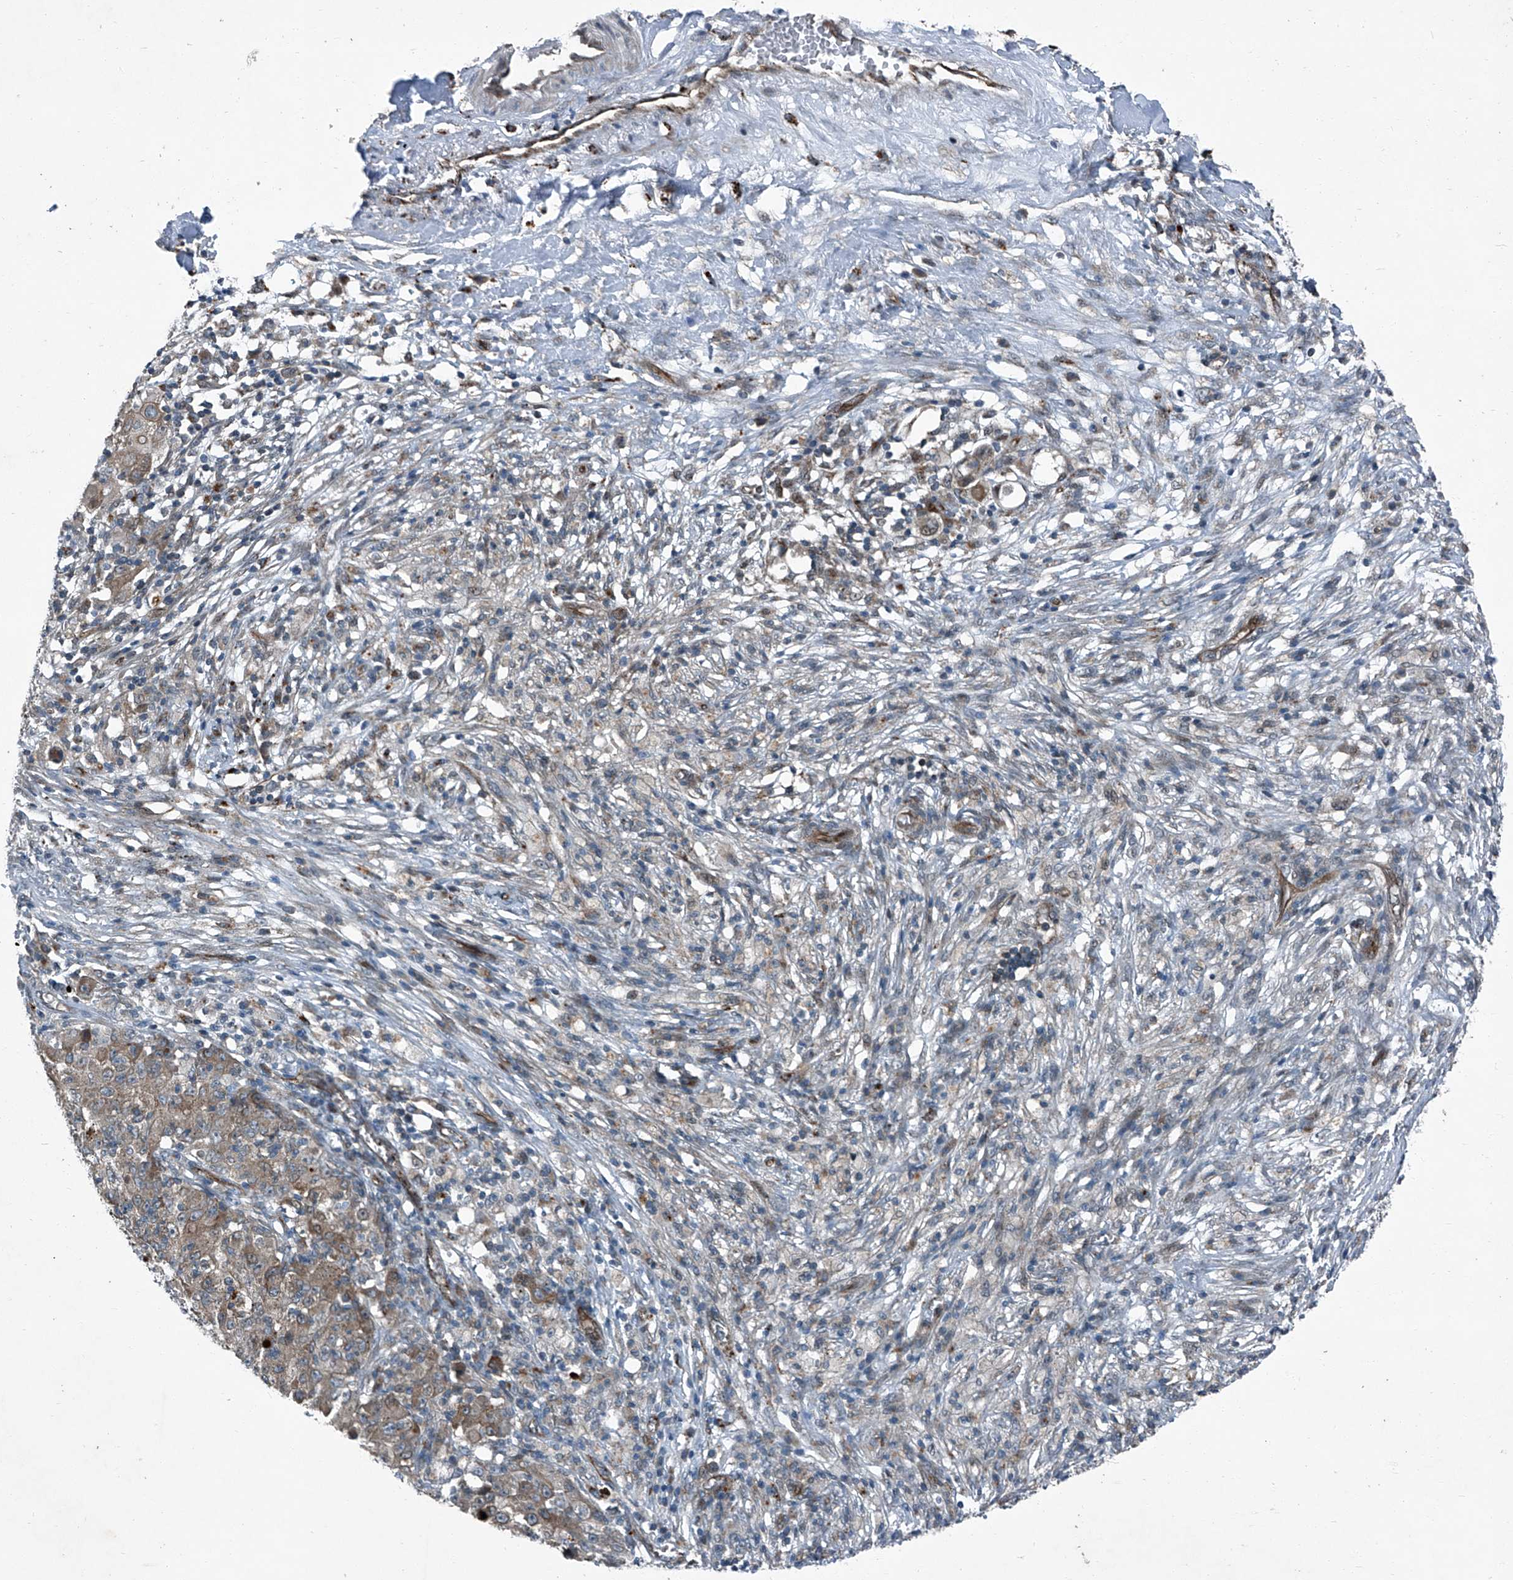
{"staining": {"intensity": "moderate", "quantity": ">75%", "location": "cytoplasmic/membranous"}, "tissue": "ovarian cancer", "cell_type": "Tumor cells", "image_type": "cancer", "snomed": [{"axis": "morphology", "description": "Carcinoma, endometroid"}, {"axis": "topography", "description": "Ovary"}], "caption": "Protein staining by IHC exhibits moderate cytoplasmic/membranous positivity in about >75% of tumor cells in ovarian cancer (endometroid carcinoma).", "gene": "SENP2", "patient": {"sex": "female", "age": 42}}